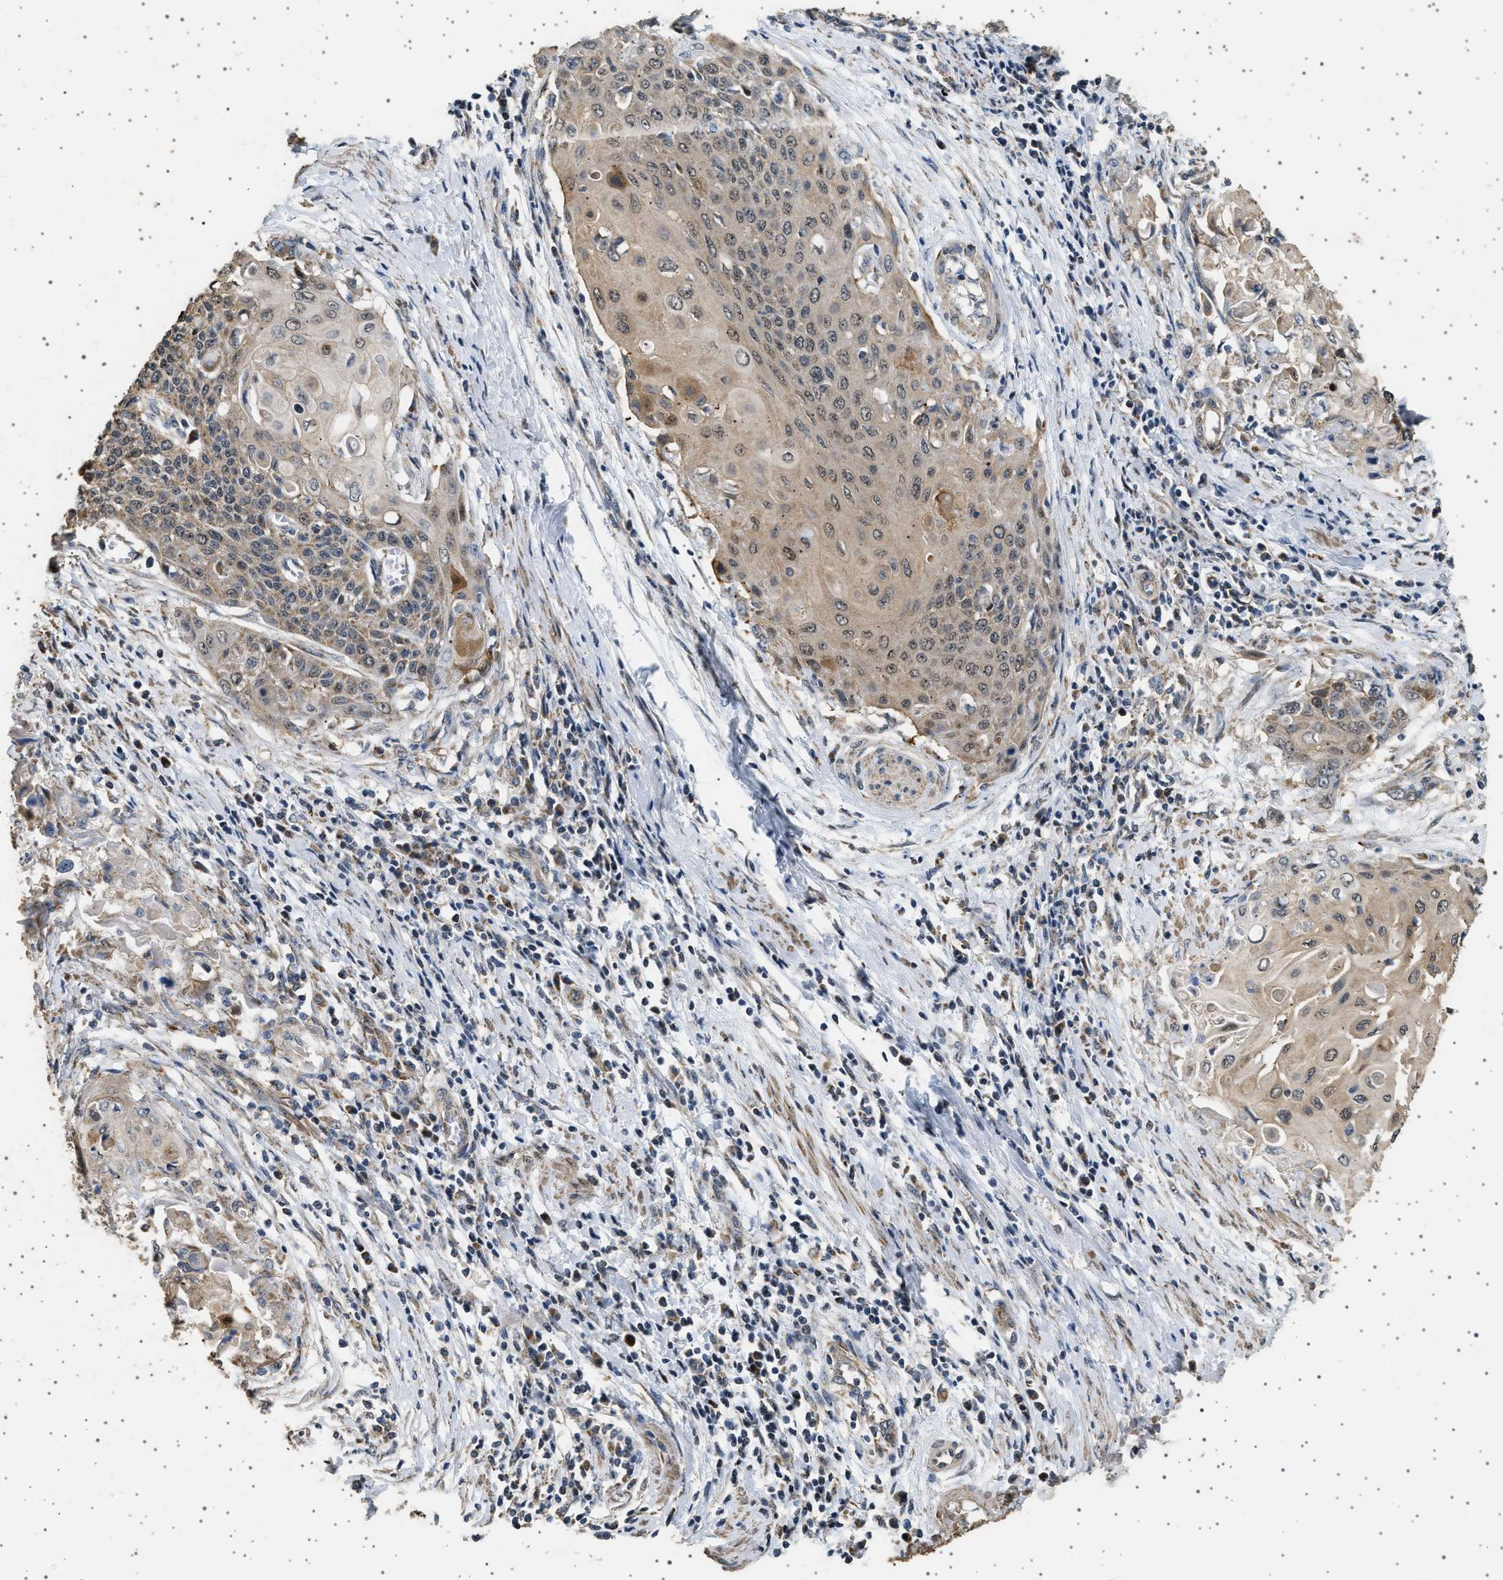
{"staining": {"intensity": "weak", "quantity": ">75%", "location": "cytoplasmic/membranous,nuclear"}, "tissue": "cervical cancer", "cell_type": "Tumor cells", "image_type": "cancer", "snomed": [{"axis": "morphology", "description": "Squamous cell carcinoma, NOS"}, {"axis": "topography", "description": "Cervix"}], "caption": "Tumor cells demonstrate weak cytoplasmic/membranous and nuclear expression in approximately >75% of cells in squamous cell carcinoma (cervical).", "gene": "KCNA4", "patient": {"sex": "female", "age": 39}}